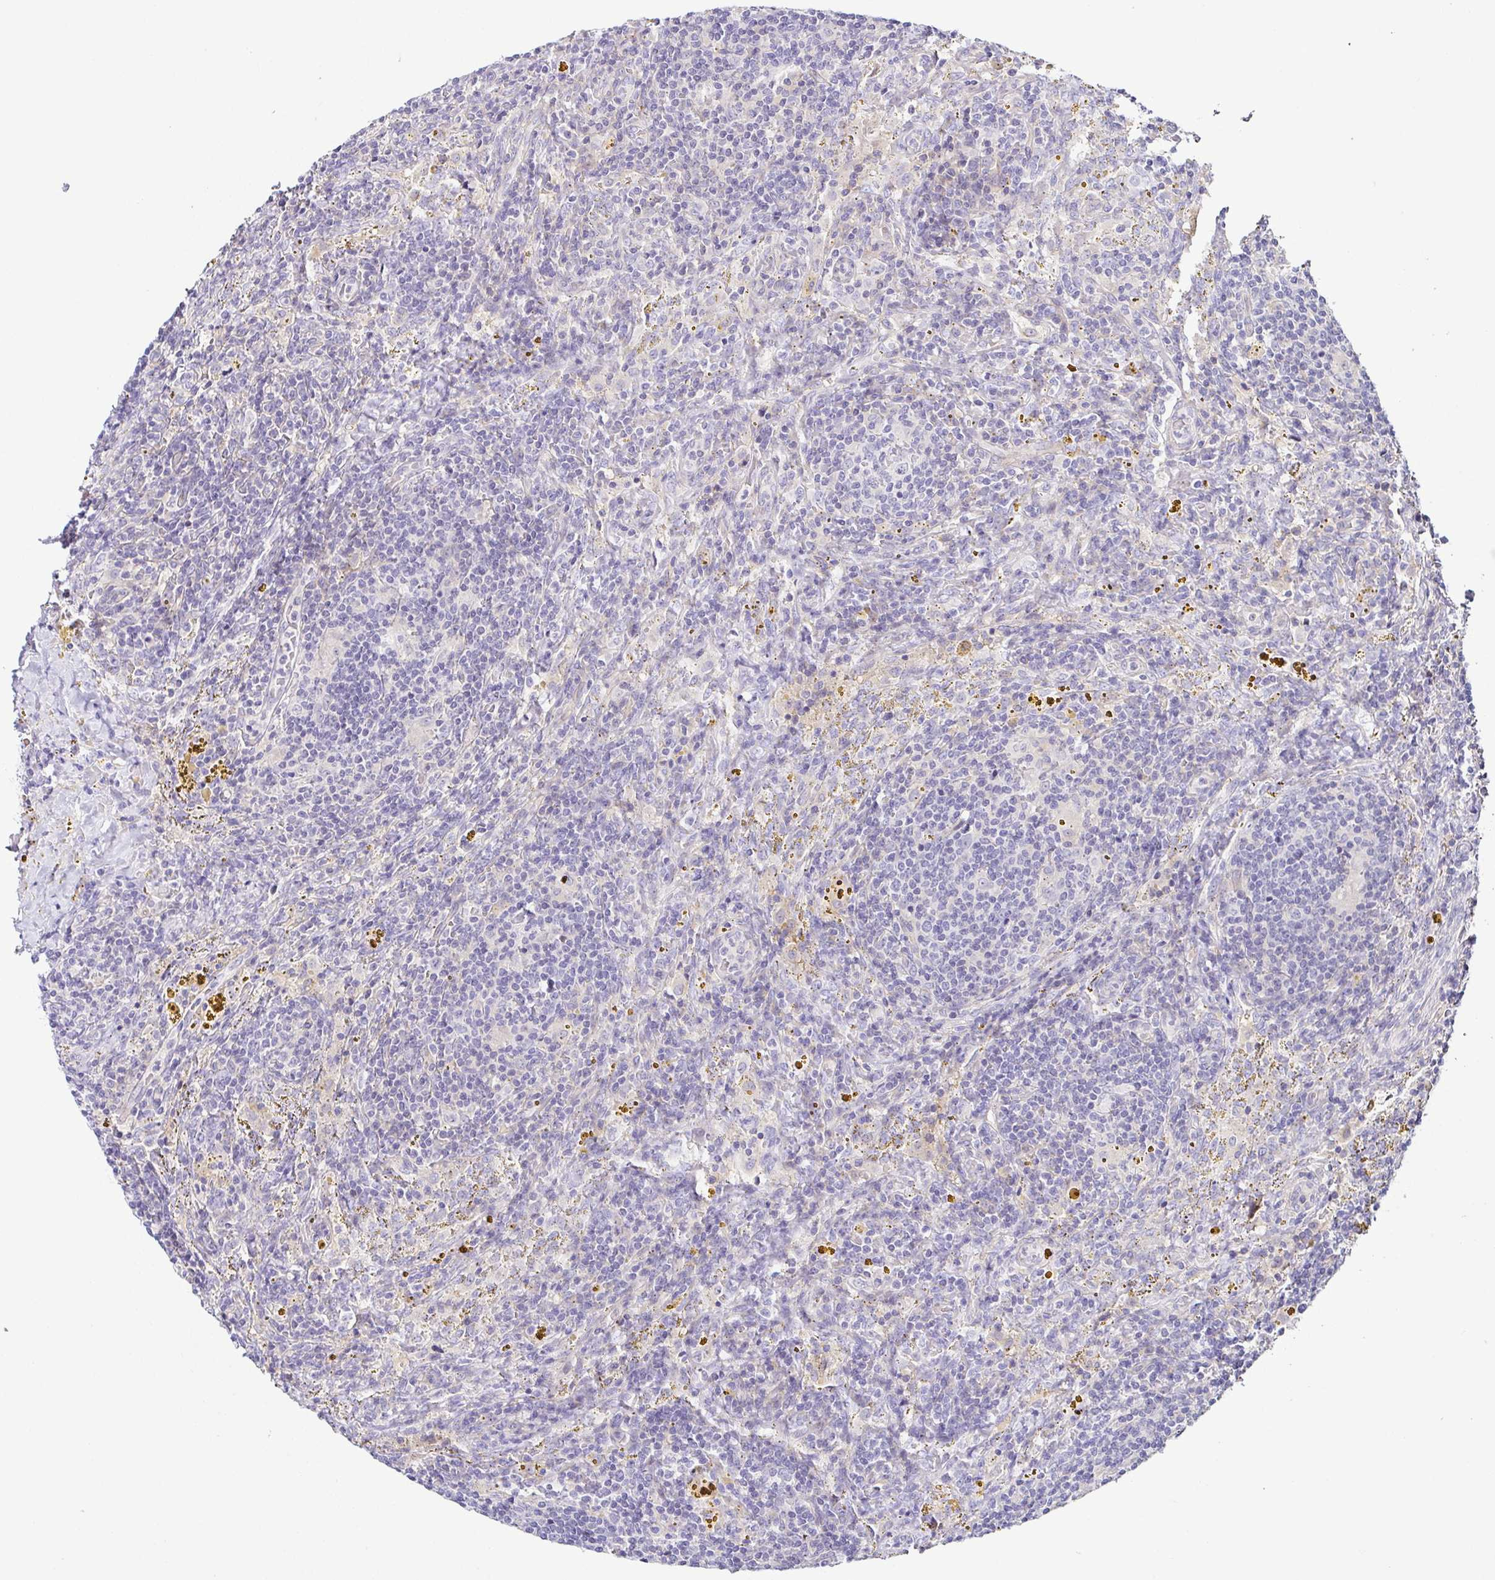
{"staining": {"intensity": "negative", "quantity": "none", "location": "none"}, "tissue": "lymphoma", "cell_type": "Tumor cells", "image_type": "cancer", "snomed": [{"axis": "morphology", "description": "Malignant lymphoma, non-Hodgkin's type, Low grade"}, {"axis": "topography", "description": "Spleen"}], "caption": "Immunohistochemistry of human lymphoma shows no expression in tumor cells.", "gene": "FAM162B", "patient": {"sex": "female", "age": 70}}